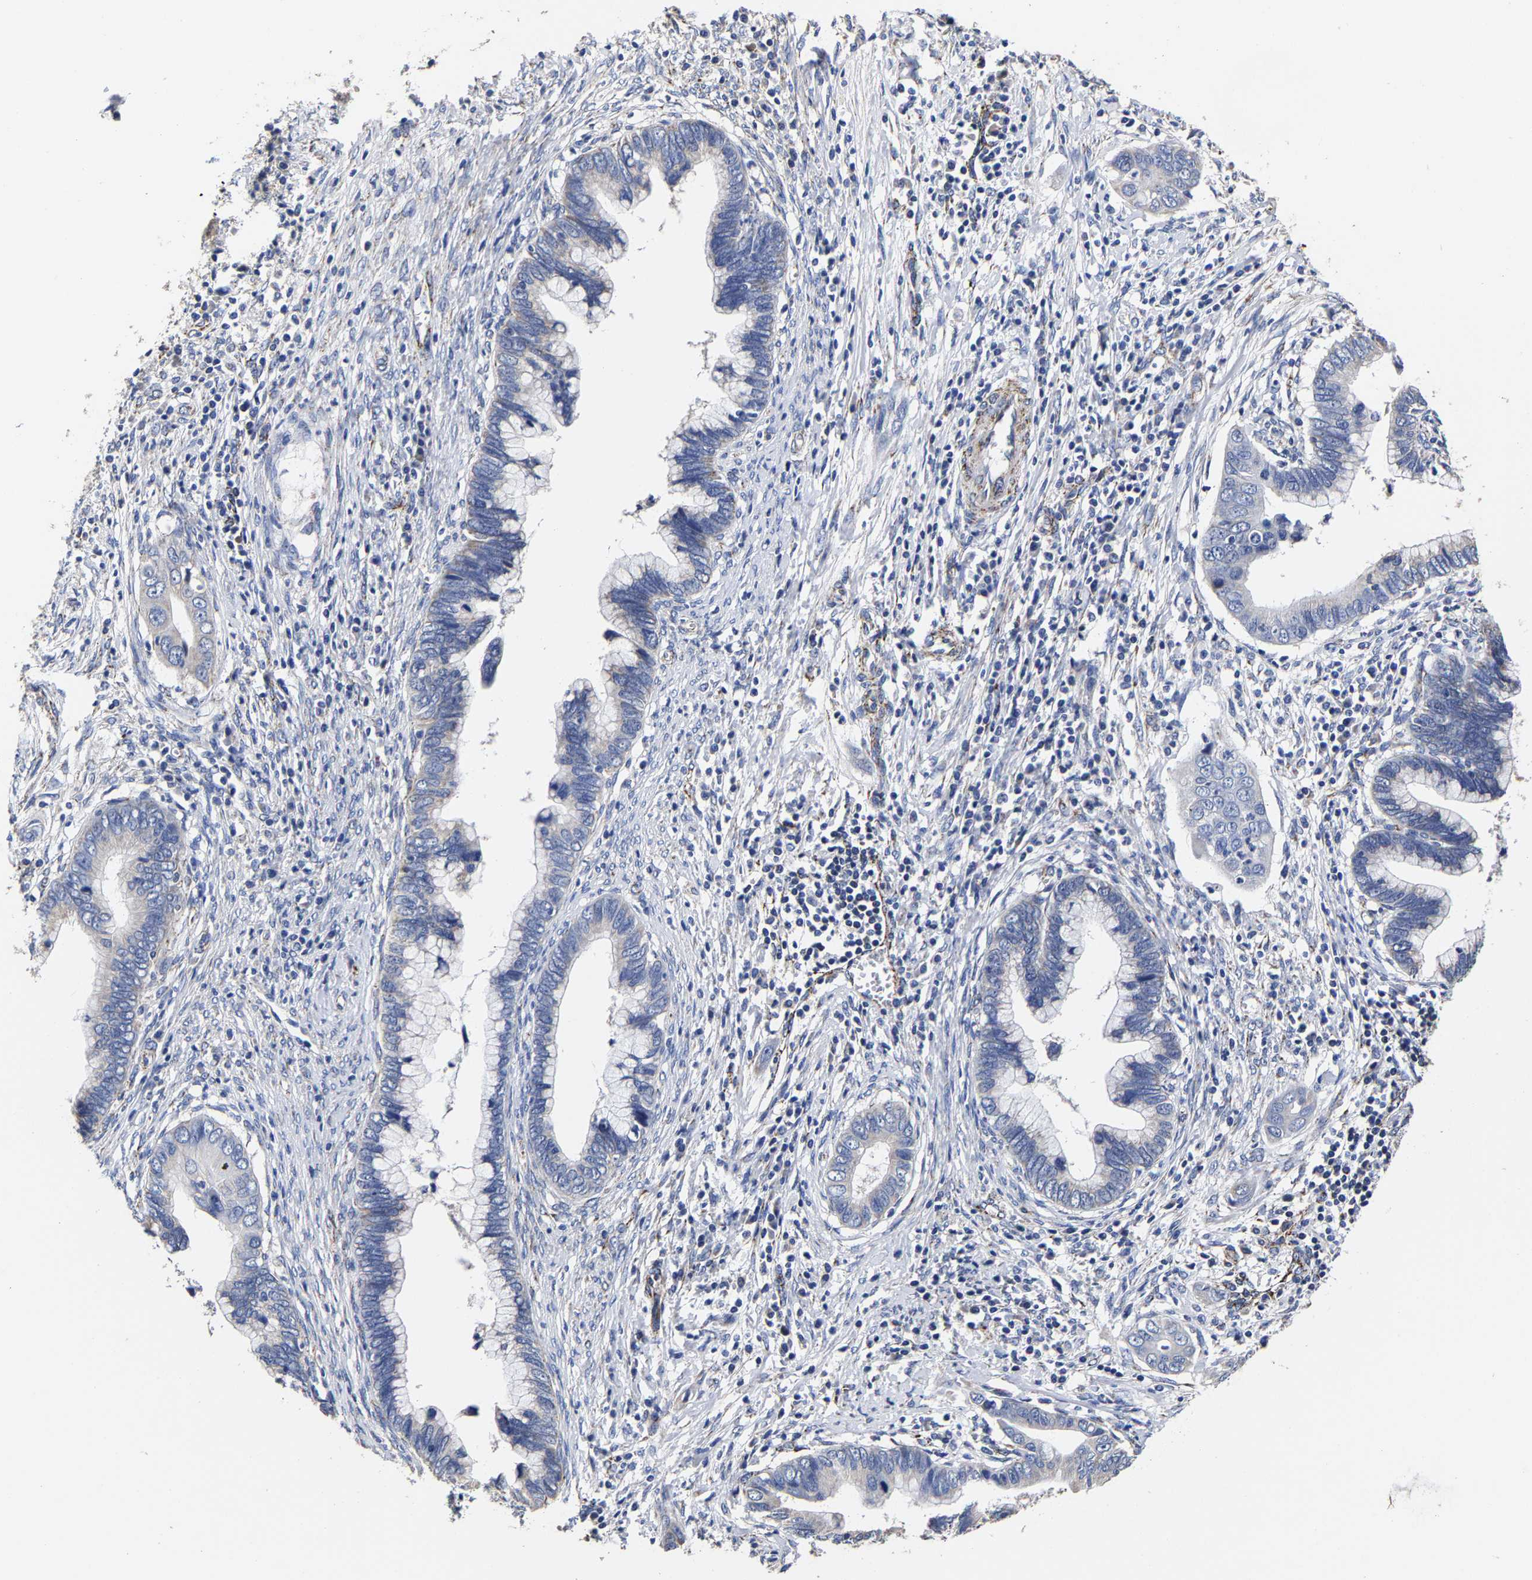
{"staining": {"intensity": "negative", "quantity": "none", "location": "none"}, "tissue": "cervical cancer", "cell_type": "Tumor cells", "image_type": "cancer", "snomed": [{"axis": "morphology", "description": "Adenocarcinoma, NOS"}, {"axis": "topography", "description": "Cervix"}], "caption": "This image is of cervical cancer (adenocarcinoma) stained with immunohistochemistry (IHC) to label a protein in brown with the nuclei are counter-stained blue. There is no positivity in tumor cells.", "gene": "AASS", "patient": {"sex": "female", "age": 44}}